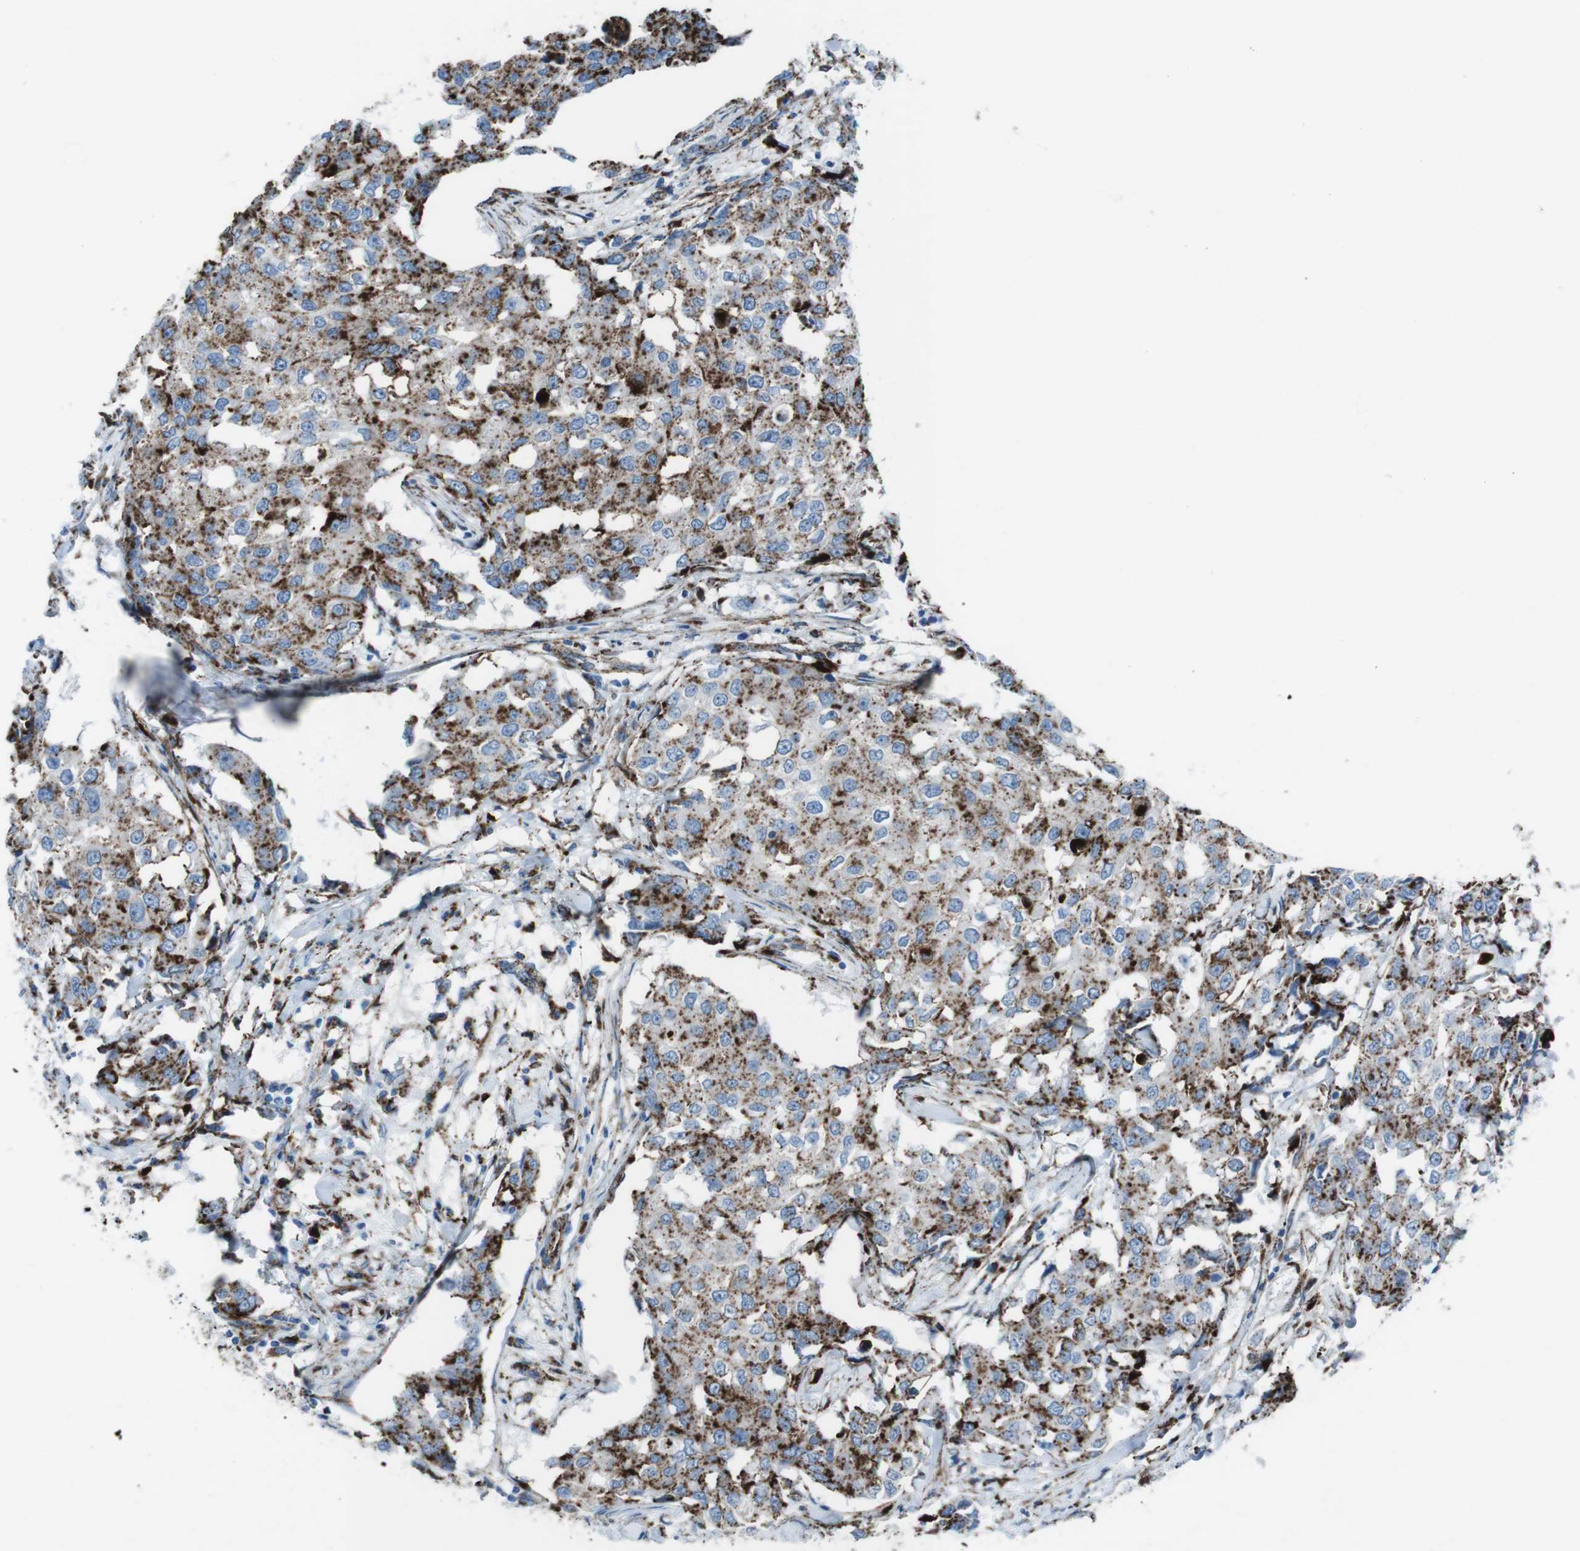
{"staining": {"intensity": "strong", "quantity": ">75%", "location": "cytoplasmic/membranous"}, "tissue": "breast cancer", "cell_type": "Tumor cells", "image_type": "cancer", "snomed": [{"axis": "morphology", "description": "Duct carcinoma"}, {"axis": "topography", "description": "Breast"}], "caption": "Protein analysis of breast cancer (infiltrating ductal carcinoma) tissue shows strong cytoplasmic/membranous positivity in about >75% of tumor cells.", "gene": "SCARB2", "patient": {"sex": "female", "age": 27}}